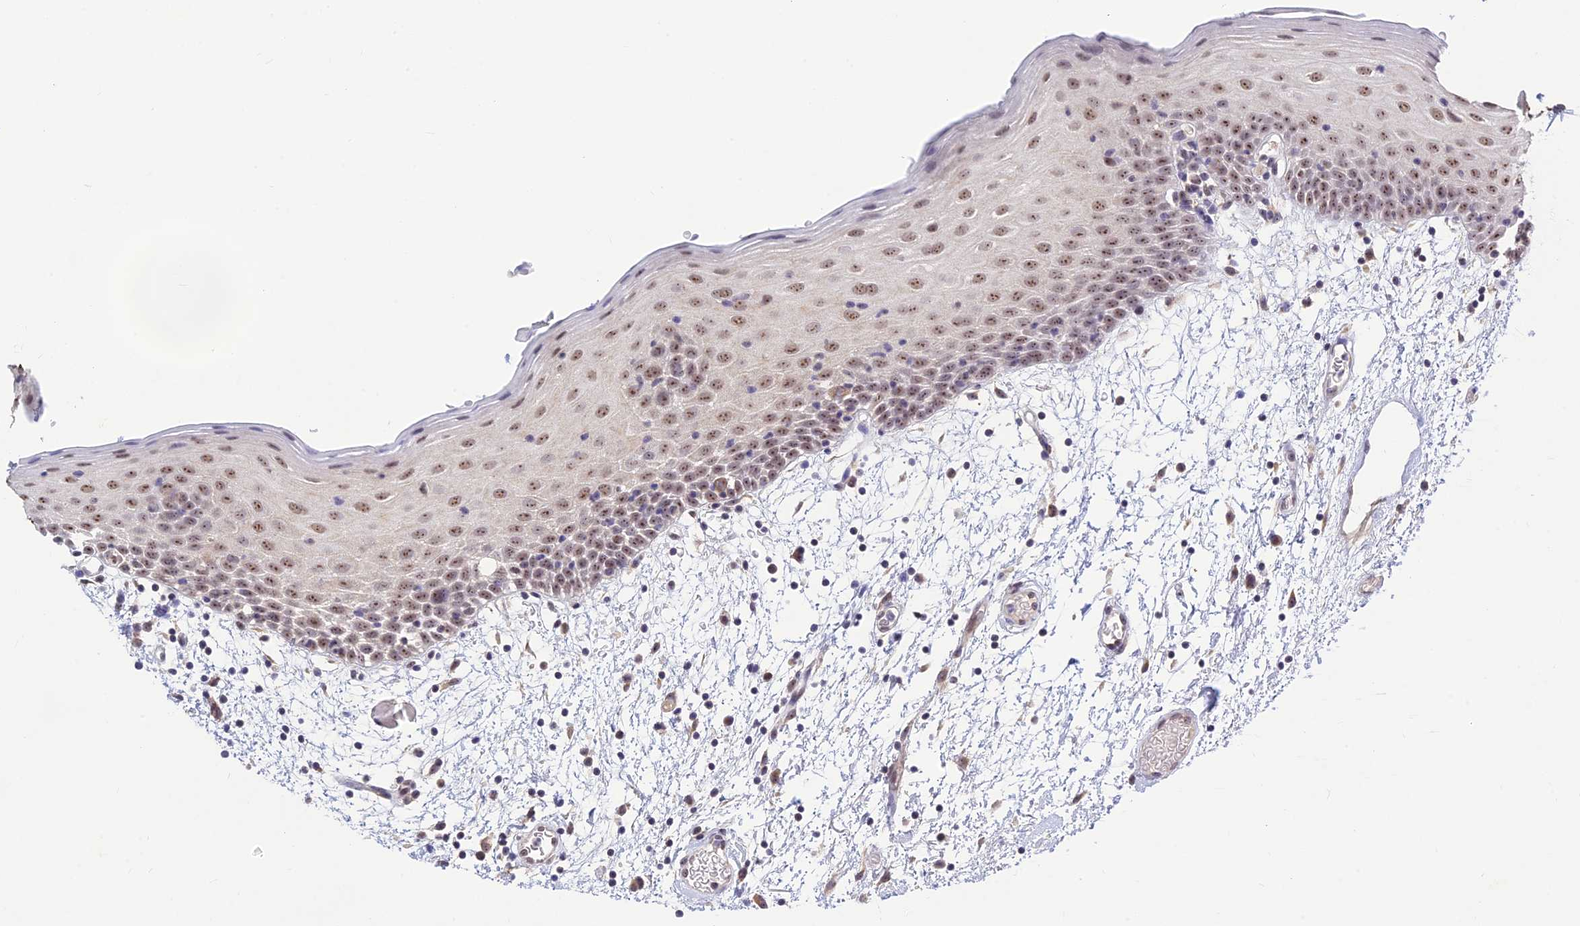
{"staining": {"intensity": "moderate", "quantity": ">75%", "location": "nuclear"}, "tissue": "oral mucosa", "cell_type": "Squamous epithelial cells", "image_type": "normal", "snomed": [{"axis": "morphology", "description": "Normal tissue, NOS"}, {"axis": "topography", "description": "Skeletal muscle"}, {"axis": "topography", "description": "Oral tissue"}, {"axis": "topography", "description": "Salivary gland"}, {"axis": "topography", "description": "Peripheral nerve tissue"}], "caption": "Immunohistochemical staining of unremarkable oral mucosa displays moderate nuclear protein positivity in about >75% of squamous epithelial cells.", "gene": "POLR1G", "patient": {"sex": "male", "age": 54}}